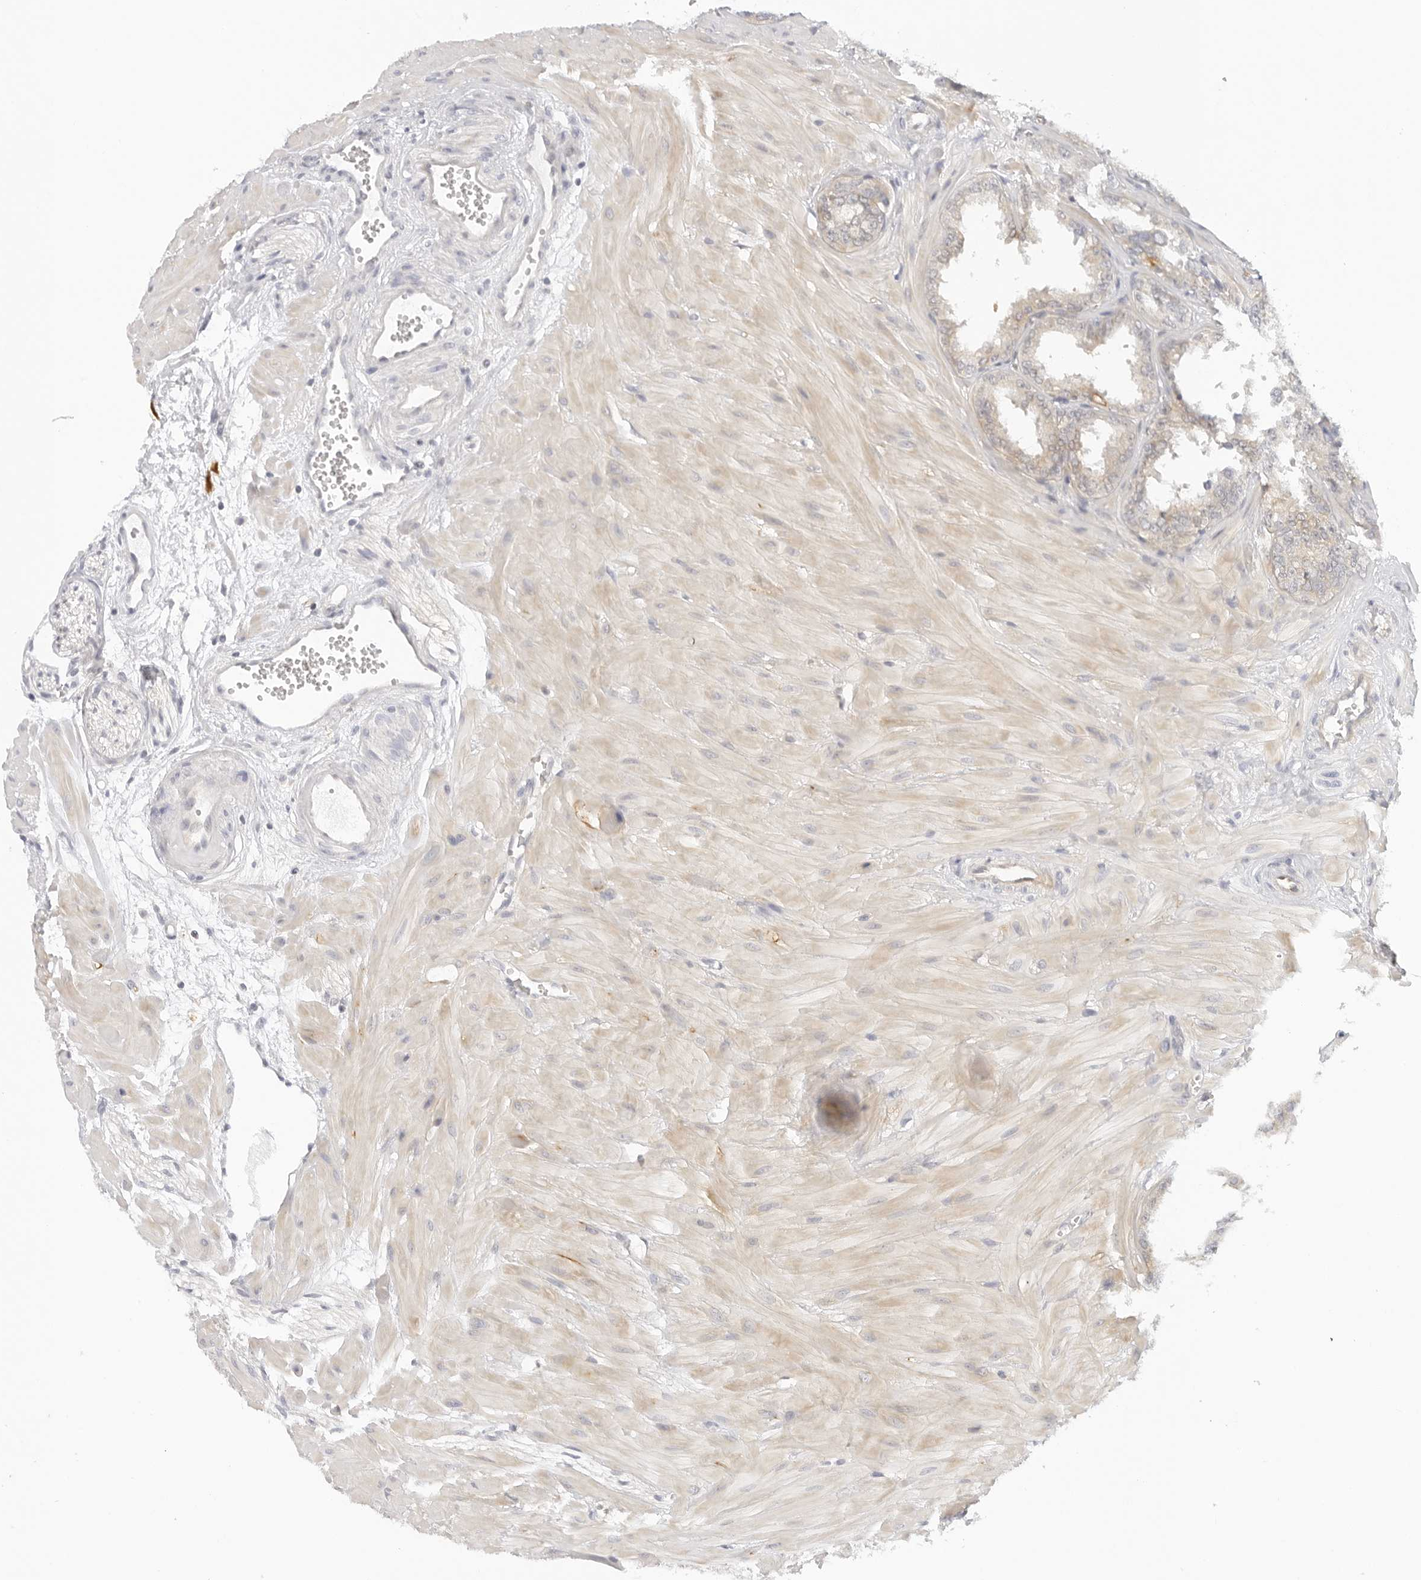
{"staining": {"intensity": "weak", "quantity": "25%-75%", "location": "cytoplasmic/membranous"}, "tissue": "seminal vesicle", "cell_type": "Glandular cells", "image_type": "normal", "snomed": [{"axis": "morphology", "description": "Normal tissue, NOS"}, {"axis": "topography", "description": "Prostate"}, {"axis": "topography", "description": "Seminal veicle"}], "caption": "Immunohistochemistry (IHC) histopathology image of benign seminal vesicle: human seminal vesicle stained using immunohistochemistry shows low levels of weak protein expression localized specifically in the cytoplasmic/membranous of glandular cells, appearing as a cytoplasmic/membranous brown color.", "gene": "OSCP1", "patient": {"sex": "male", "age": 51}}